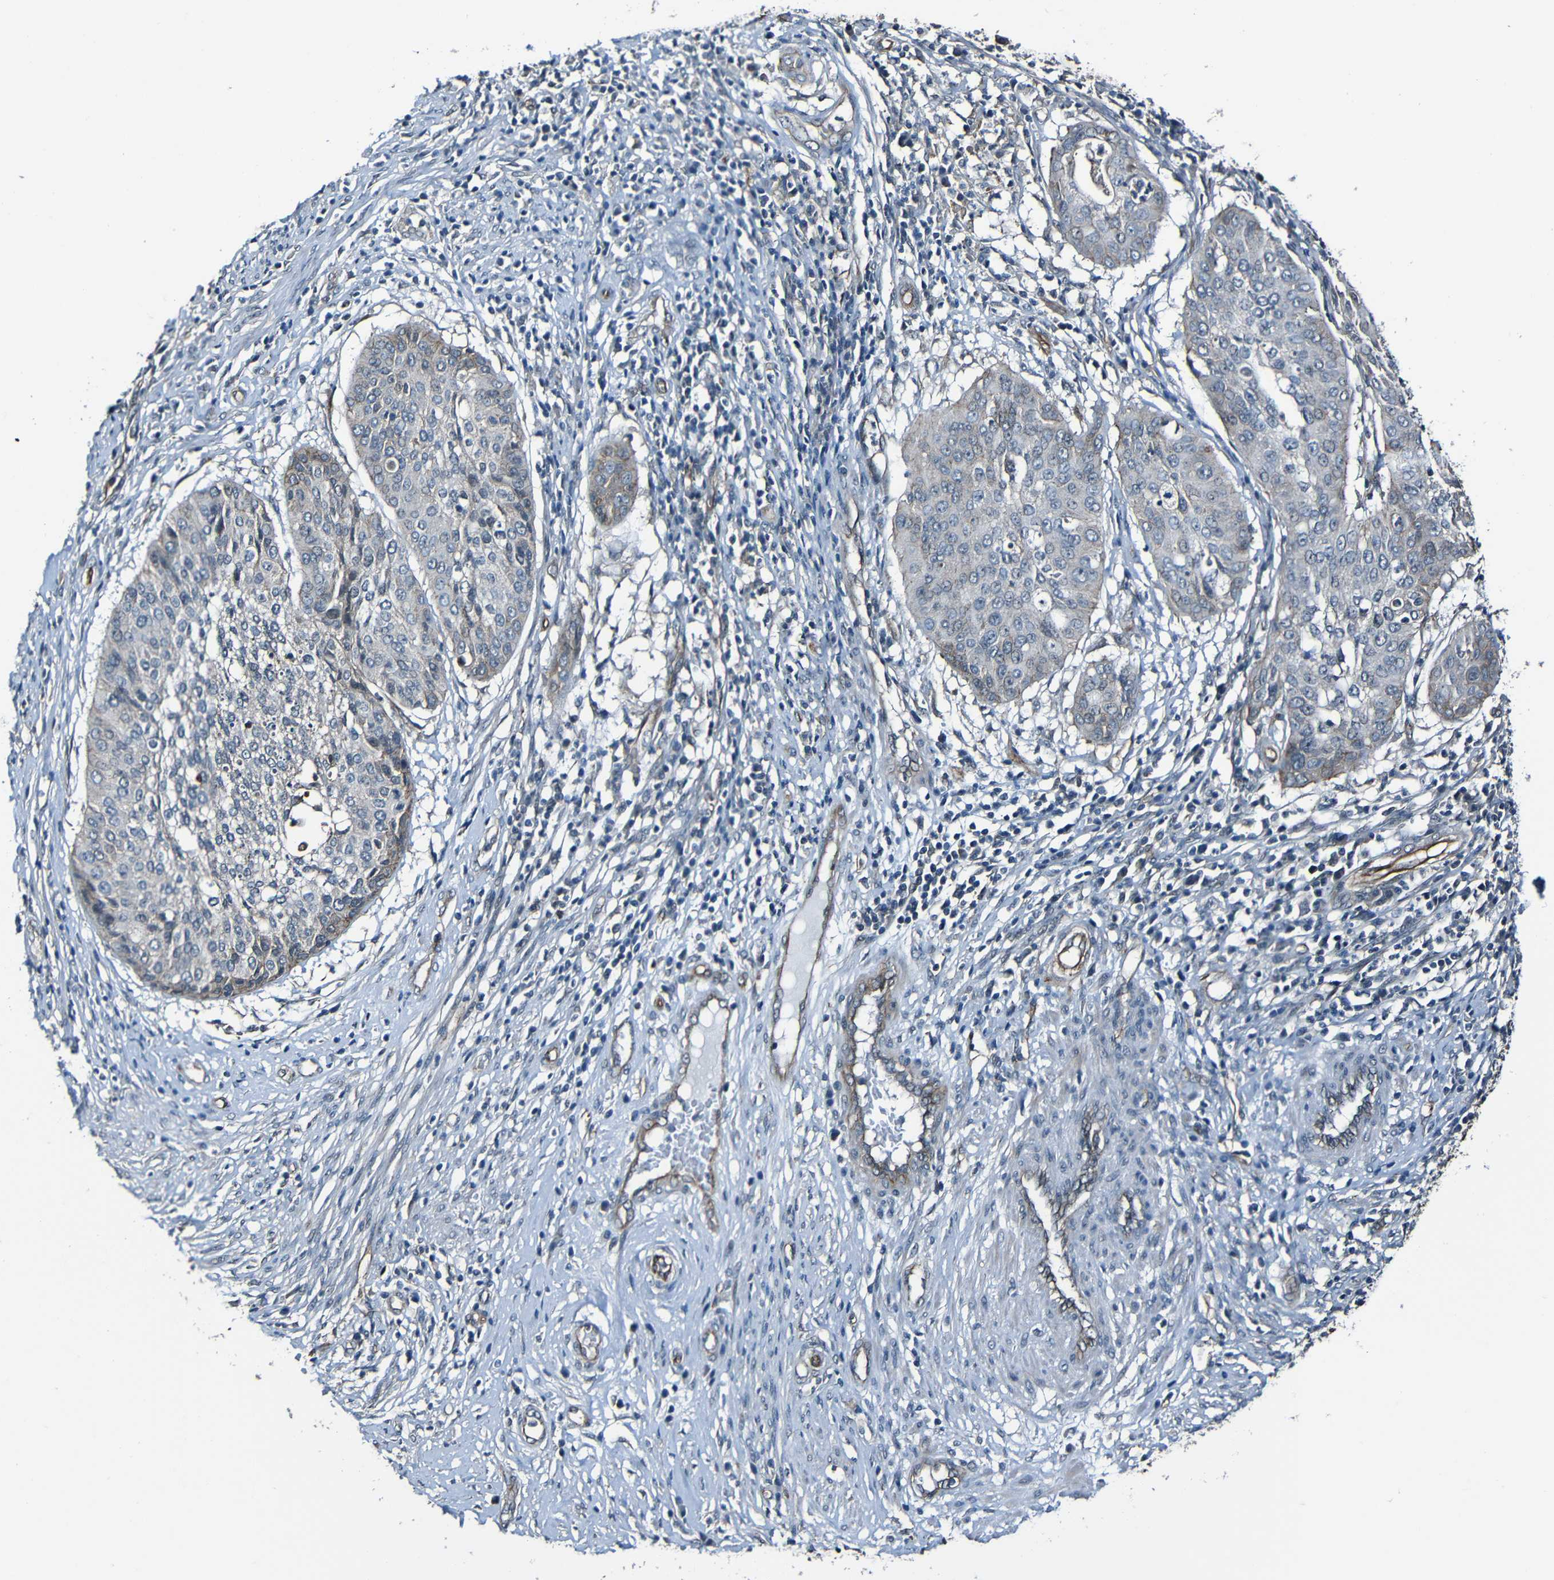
{"staining": {"intensity": "negative", "quantity": "none", "location": "none"}, "tissue": "cervical cancer", "cell_type": "Tumor cells", "image_type": "cancer", "snomed": [{"axis": "morphology", "description": "Normal tissue, NOS"}, {"axis": "morphology", "description": "Squamous cell carcinoma, NOS"}, {"axis": "topography", "description": "Cervix"}], "caption": "An immunohistochemistry (IHC) image of cervical cancer (squamous cell carcinoma) is shown. There is no staining in tumor cells of cervical cancer (squamous cell carcinoma). (DAB (3,3'-diaminobenzidine) immunohistochemistry with hematoxylin counter stain).", "gene": "LGR5", "patient": {"sex": "female", "age": 39}}